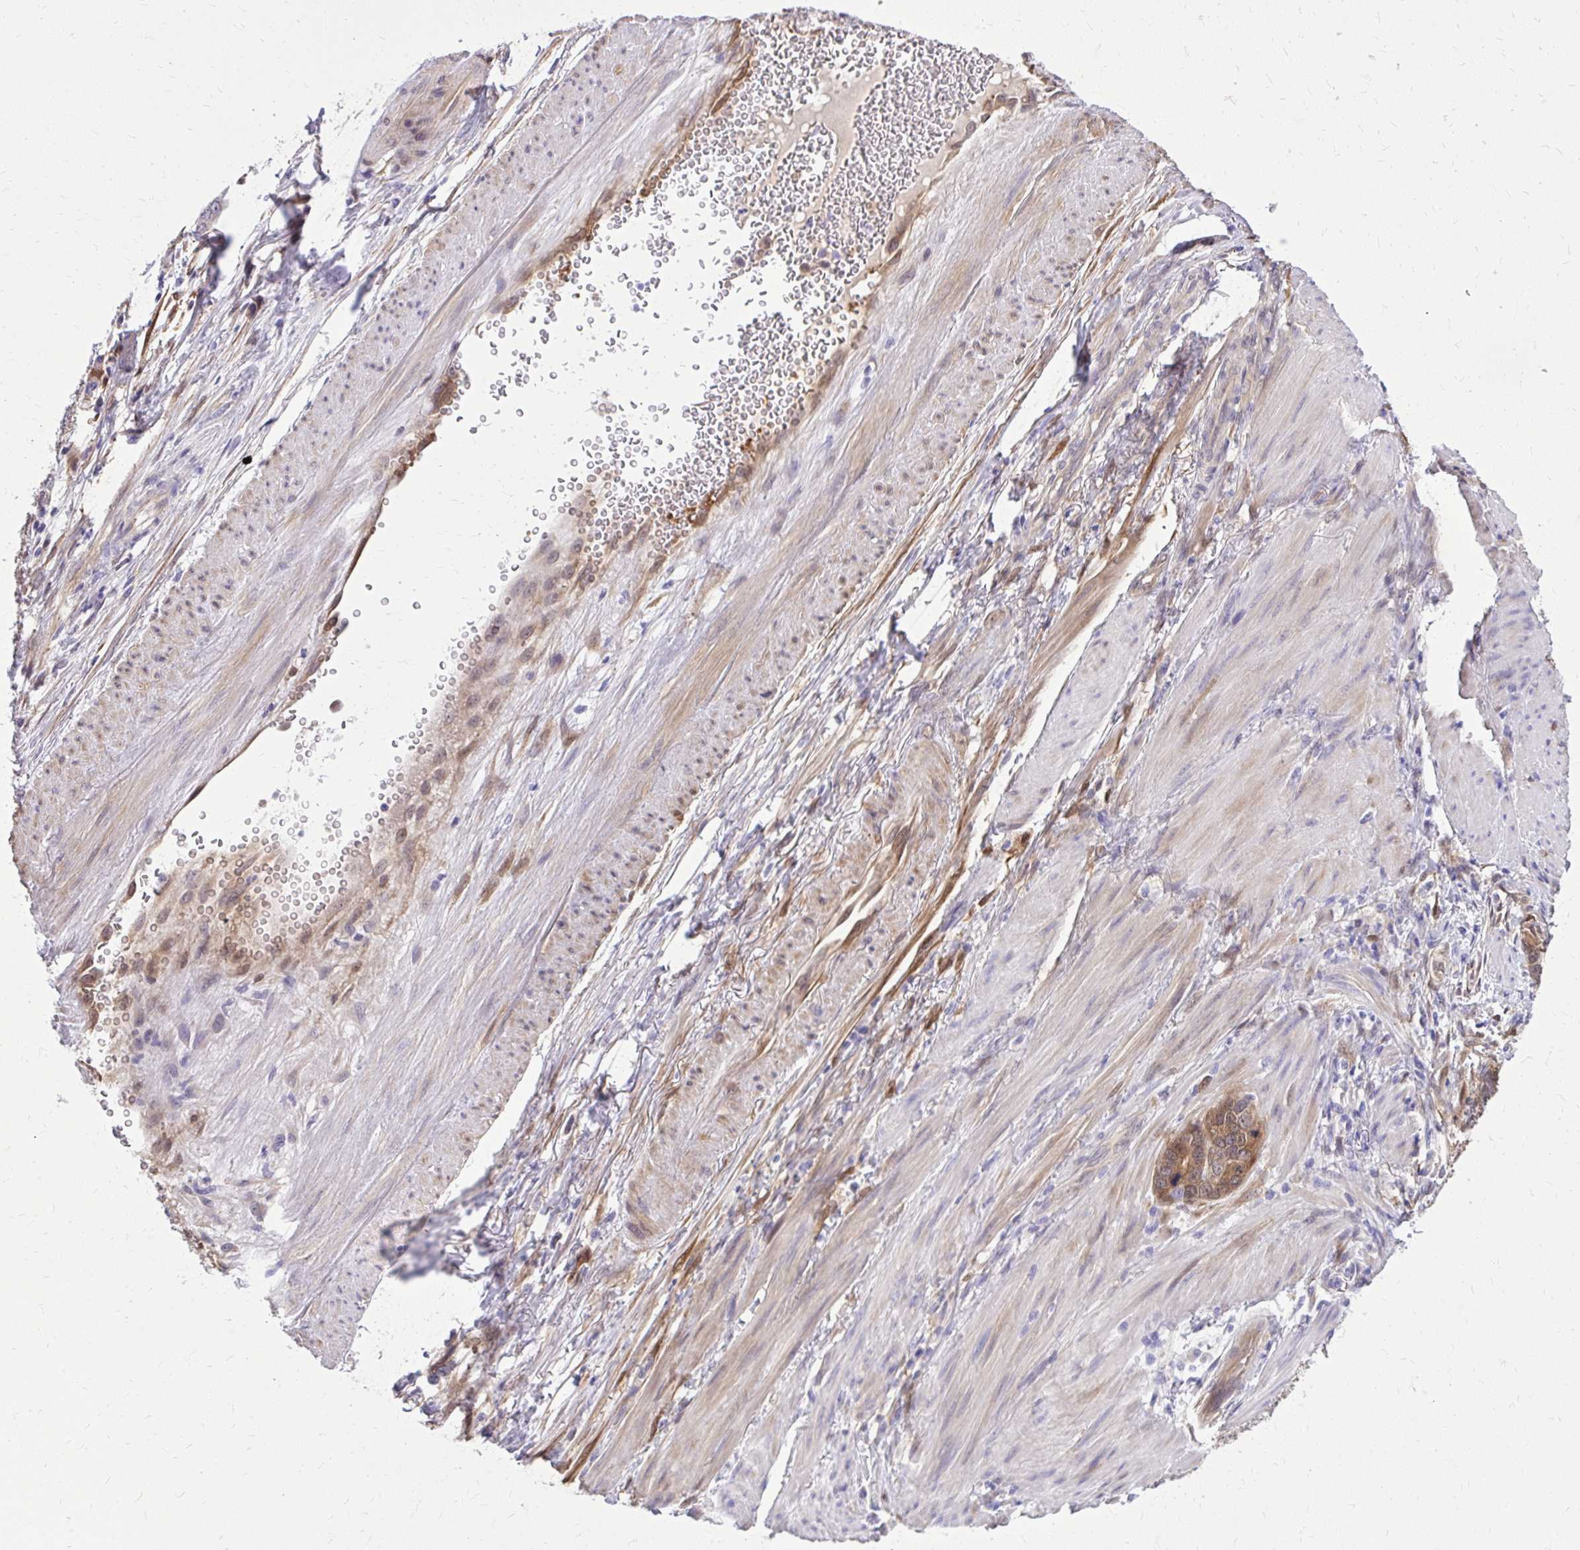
{"staining": {"intensity": "moderate", "quantity": "<25%", "location": "cytoplasmic/membranous"}, "tissue": "stomach cancer", "cell_type": "Tumor cells", "image_type": "cancer", "snomed": [{"axis": "morphology", "description": "Adenocarcinoma, NOS"}, {"axis": "topography", "description": "Stomach, lower"}], "caption": "Moderate cytoplasmic/membranous staining is present in approximately <25% of tumor cells in adenocarcinoma (stomach).", "gene": "NNMT", "patient": {"sex": "female", "age": 93}}